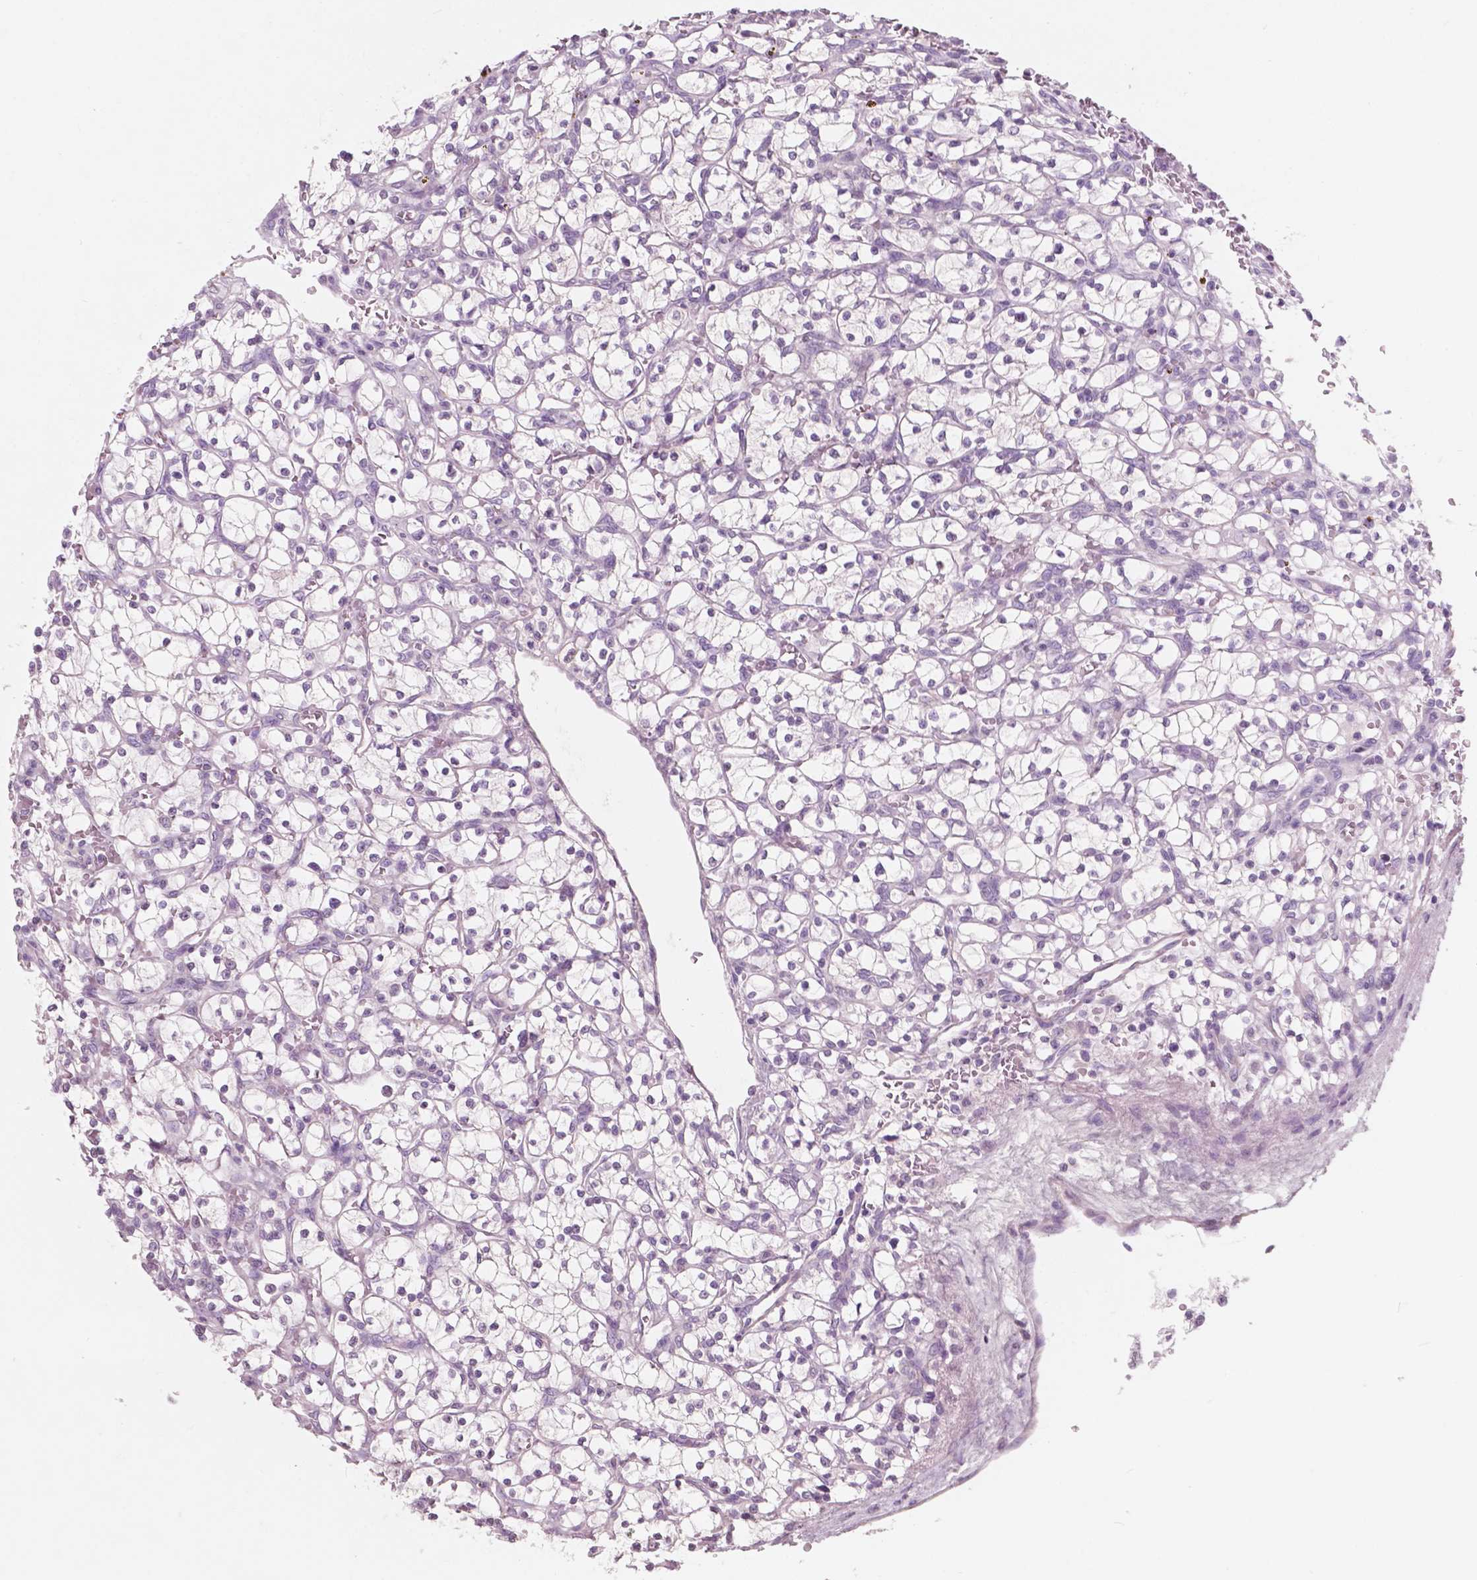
{"staining": {"intensity": "negative", "quantity": "none", "location": "none"}, "tissue": "renal cancer", "cell_type": "Tumor cells", "image_type": "cancer", "snomed": [{"axis": "morphology", "description": "Adenocarcinoma, NOS"}, {"axis": "topography", "description": "Kidney"}], "caption": "DAB immunohistochemical staining of human renal cancer (adenocarcinoma) exhibits no significant staining in tumor cells.", "gene": "AWAT1", "patient": {"sex": "female", "age": 64}}